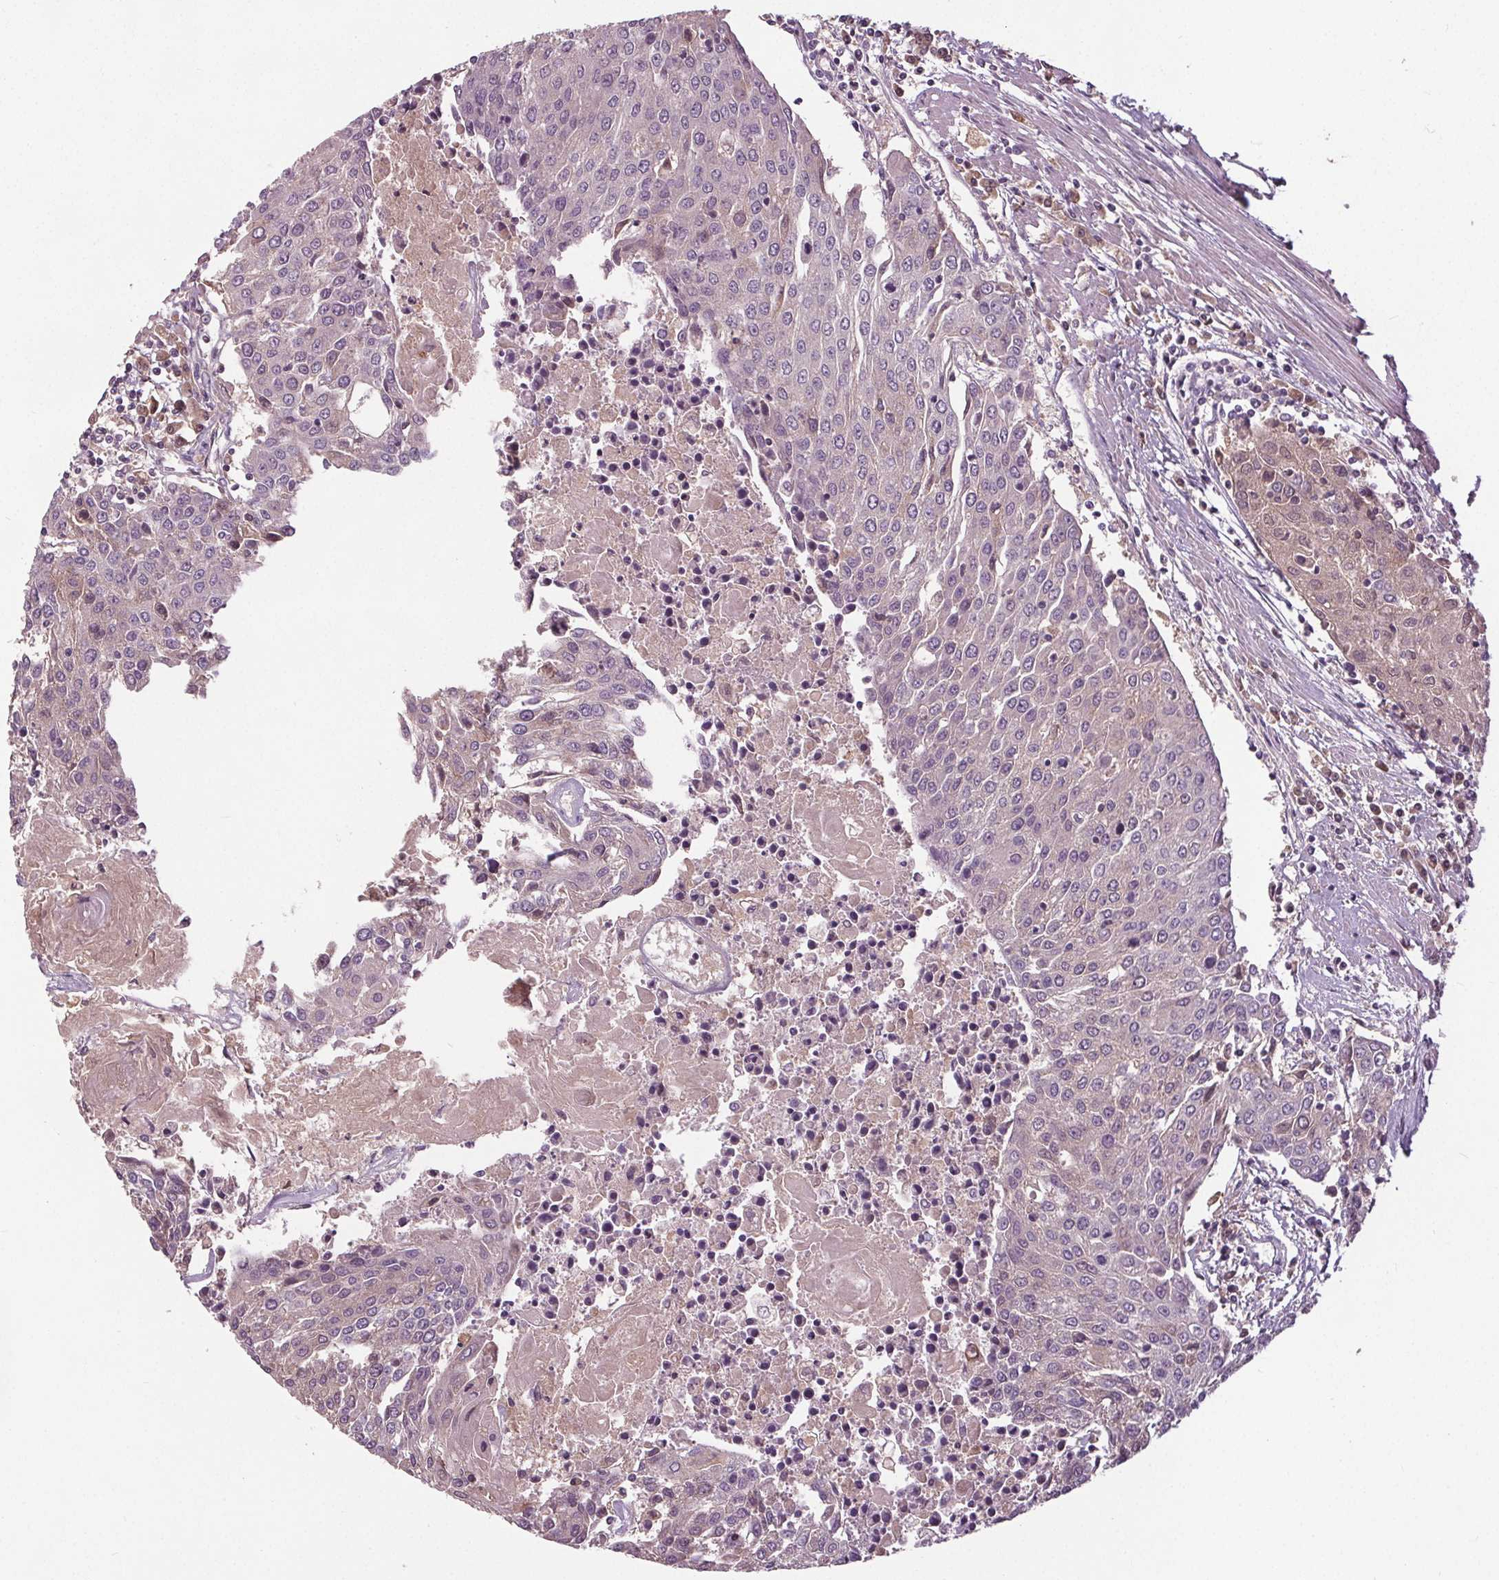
{"staining": {"intensity": "negative", "quantity": "none", "location": "none"}, "tissue": "urothelial cancer", "cell_type": "Tumor cells", "image_type": "cancer", "snomed": [{"axis": "morphology", "description": "Urothelial carcinoma, High grade"}, {"axis": "topography", "description": "Urinary bladder"}], "caption": "The immunohistochemistry histopathology image has no significant staining in tumor cells of urothelial cancer tissue.", "gene": "PDGFD", "patient": {"sex": "female", "age": 85}}